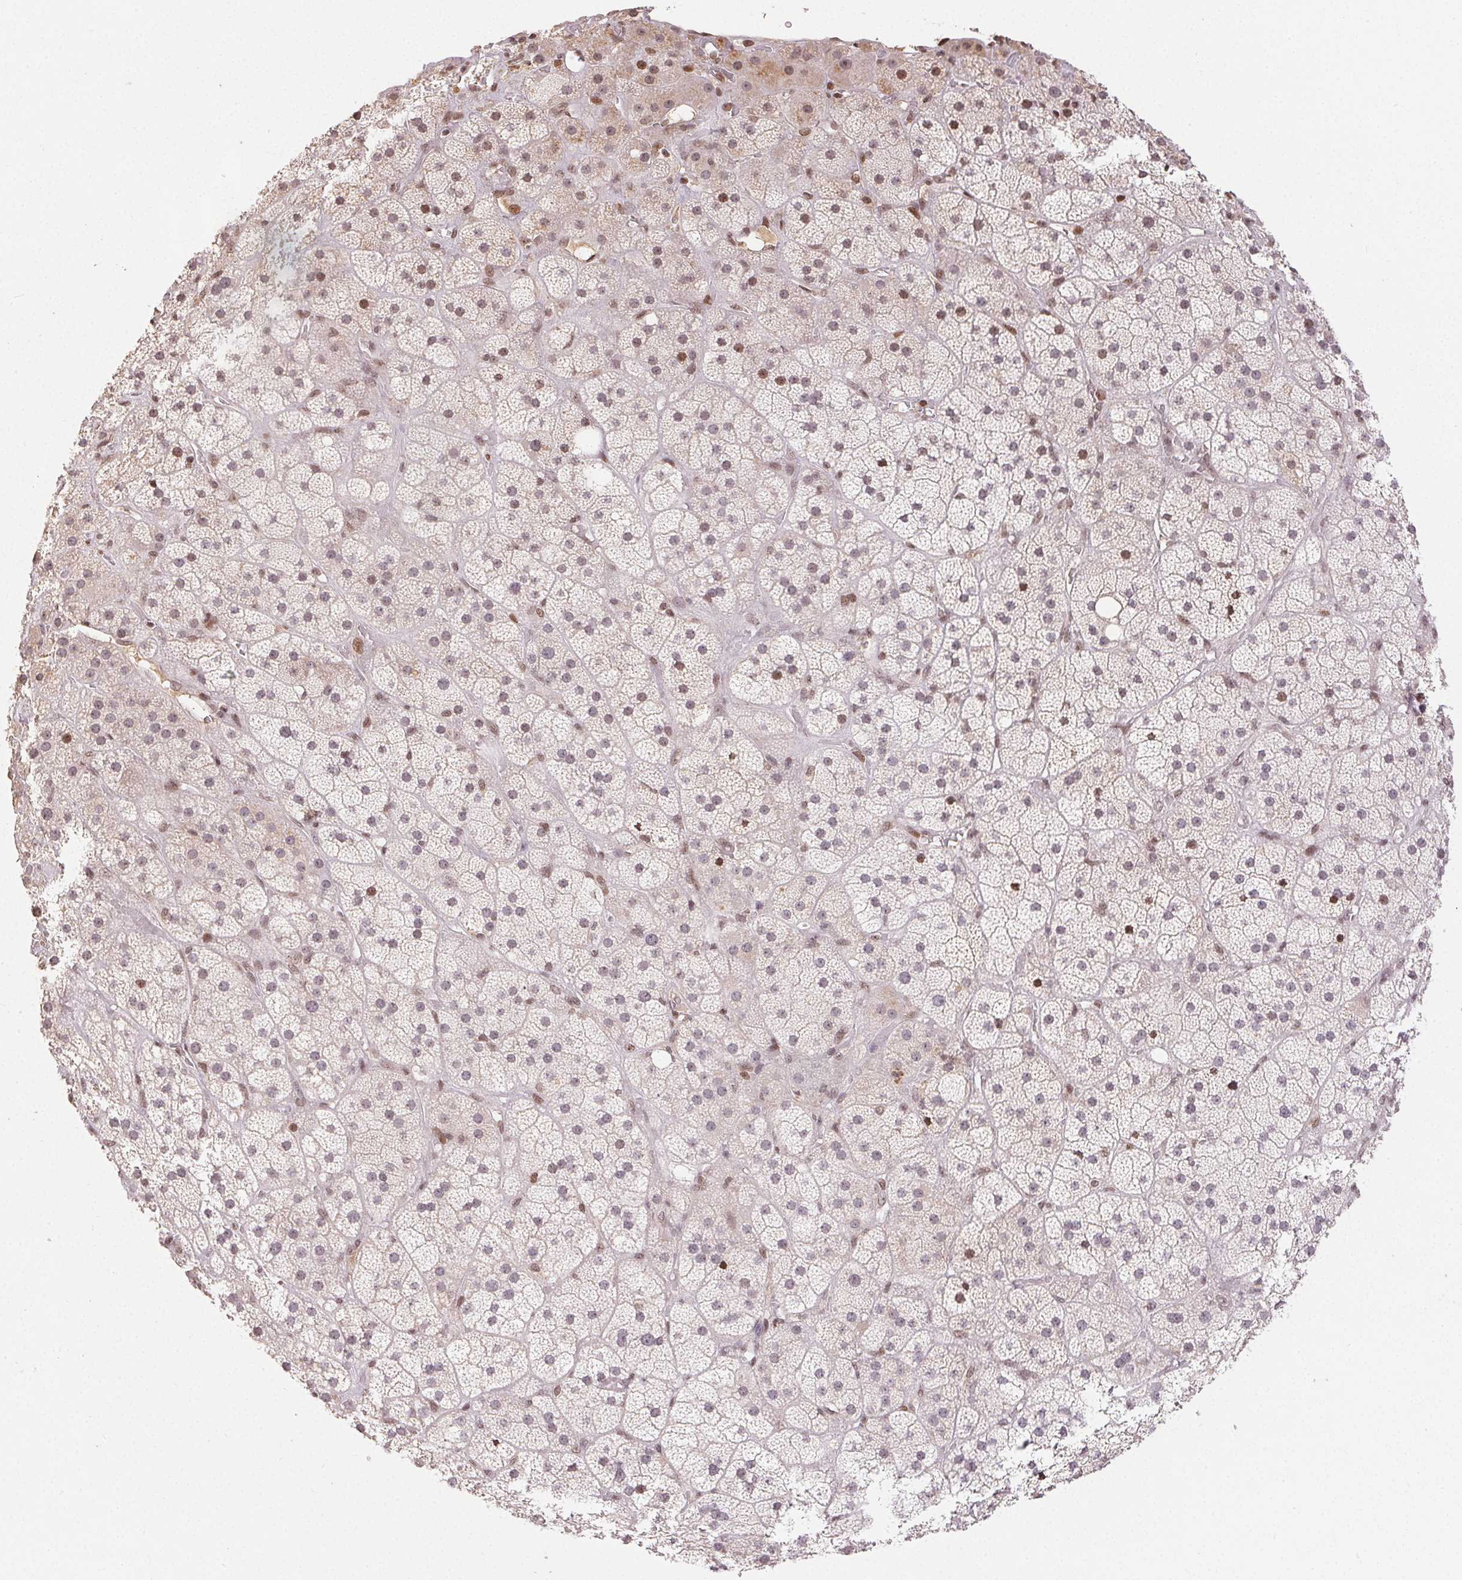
{"staining": {"intensity": "moderate", "quantity": "<25%", "location": "nuclear"}, "tissue": "adrenal gland", "cell_type": "Glandular cells", "image_type": "normal", "snomed": [{"axis": "morphology", "description": "Normal tissue, NOS"}, {"axis": "topography", "description": "Adrenal gland"}], "caption": "This photomicrograph demonstrates immunohistochemistry (IHC) staining of unremarkable human adrenal gland, with low moderate nuclear expression in approximately <25% of glandular cells.", "gene": "MAPKAPK2", "patient": {"sex": "male", "age": 57}}